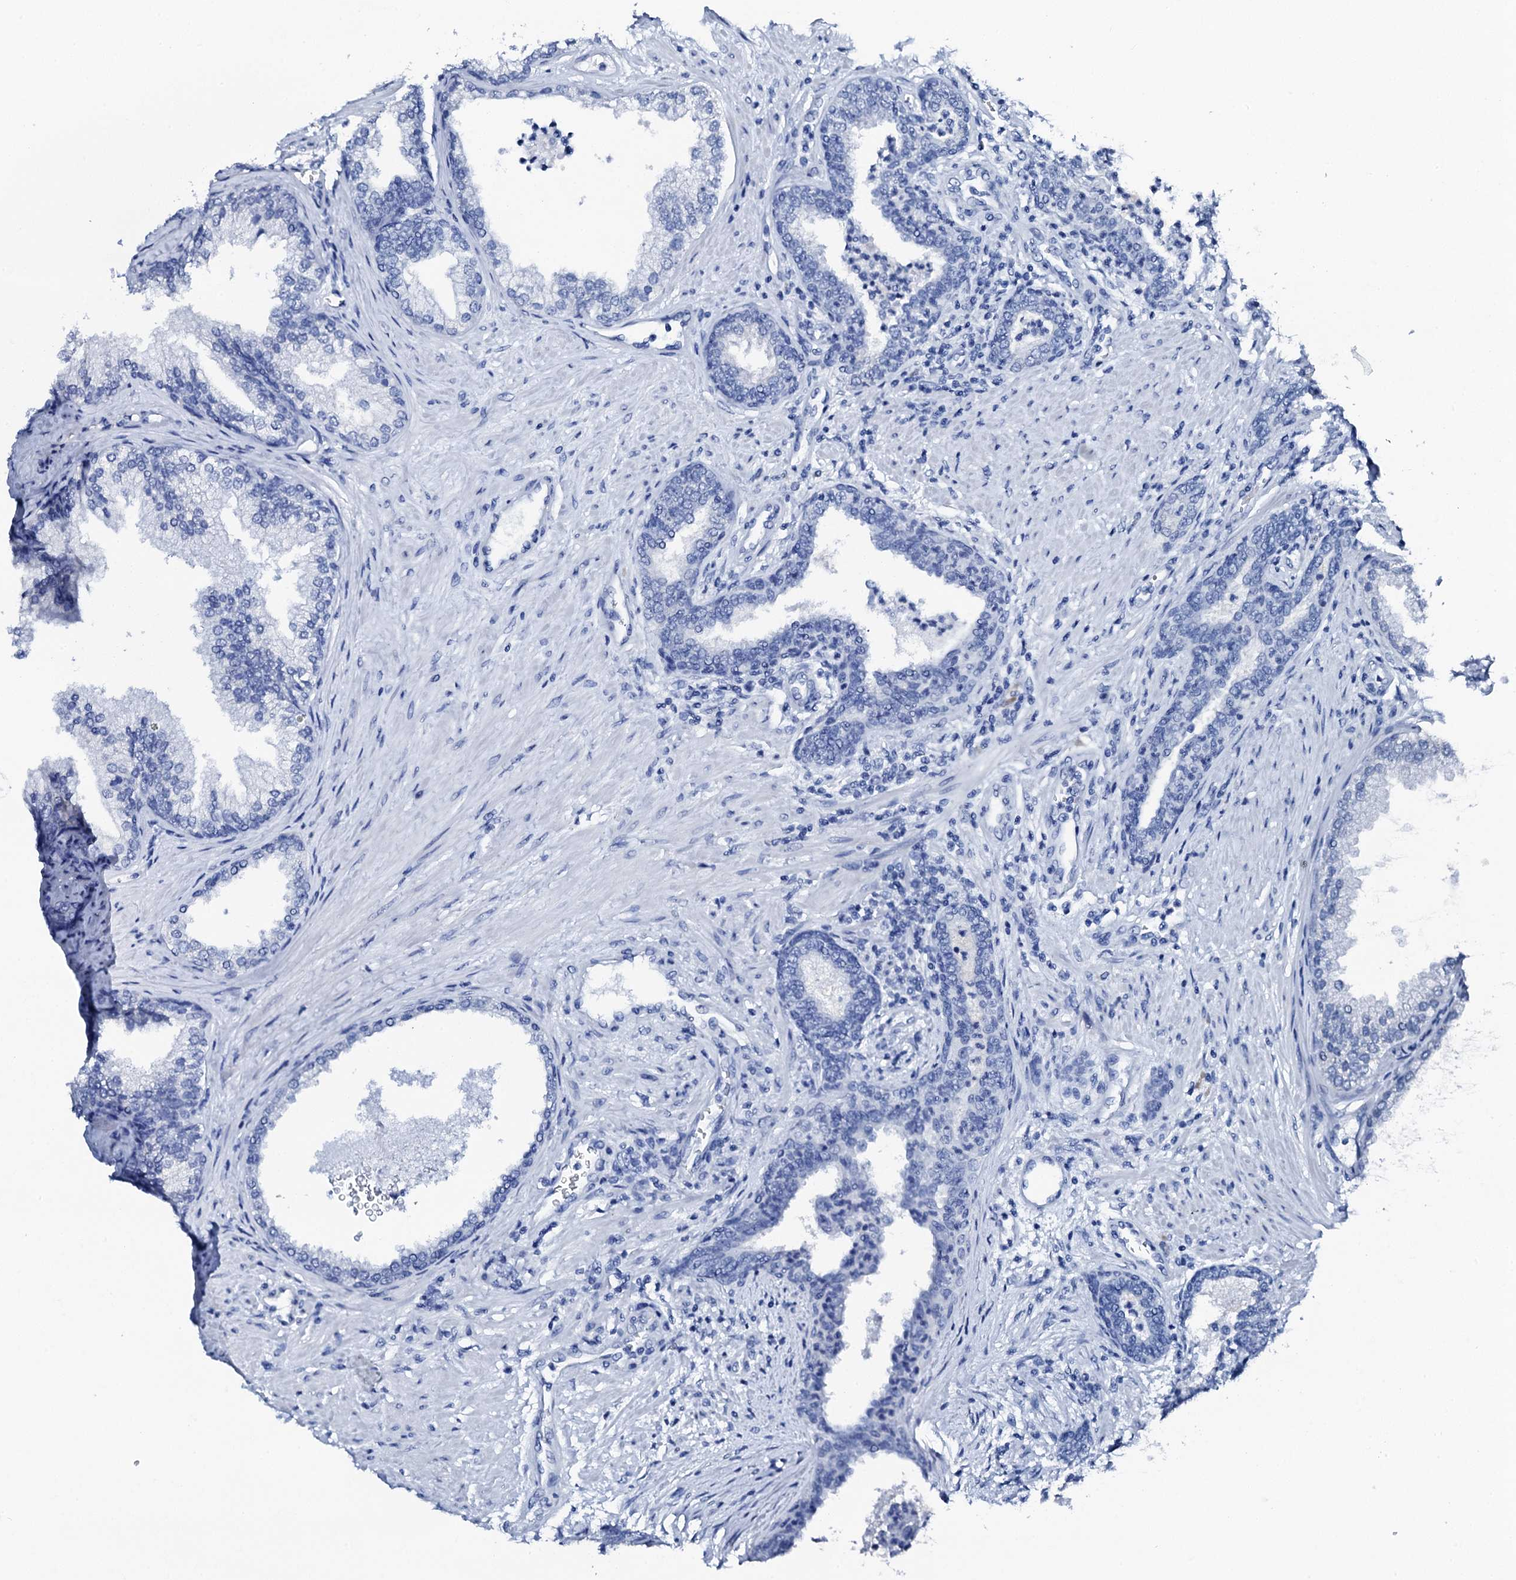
{"staining": {"intensity": "negative", "quantity": "none", "location": "none"}, "tissue": "prostate", "cell_type": "Glandular cells", "image_type": "normal", "snomed": [{"axis": "morphology", "description": "Normal tissue, NOS"}, {"axis": "topography", "description": "Prostate"}], "caption": "Immunohistochemical staining of normal human prostate exhibits no significant expression in glandular cells.", "gene": "PTH", "patient": {"sex": "male", "age": 76}}